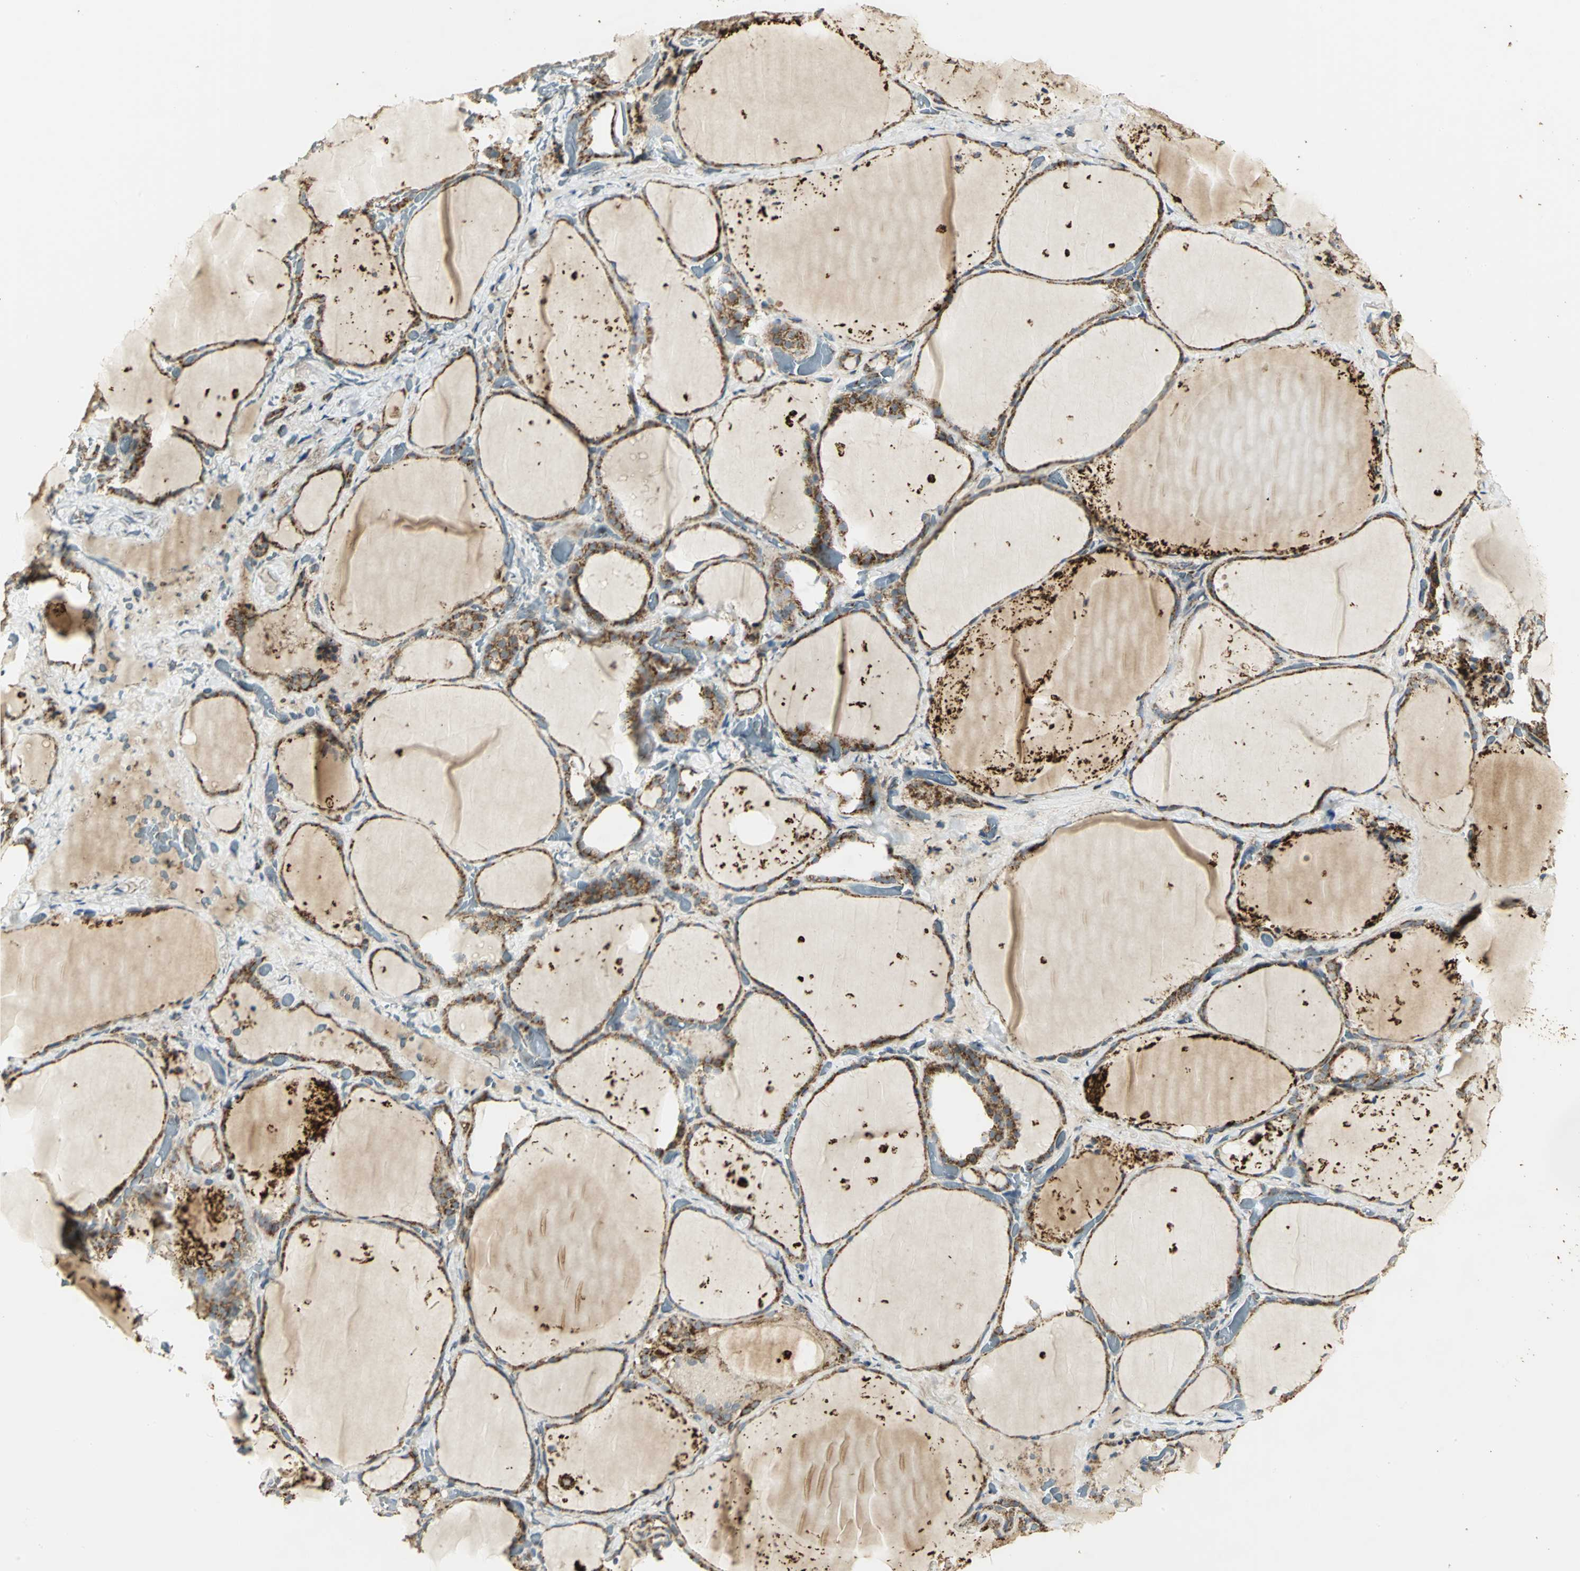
{"staining": {"intensity": "strong", "quantity": ">75%", "location": "cytoplasmic/membranous"}, "tissue": "thyroid gland", "cell_type": "Glandular cells", "image_type": "normal", "snomed": [{"axis": "morphology", "description": "Normal tissue, NOS"}, {"axis": "topography", "description": "Thyroid gland"}], "caption": "A high amount of strong cytoplasmic/membranous staining is appreciated in approximately >75% of glandular cells in unremarkable thyroid gland. Nuclei are stained in blue.", "gene": "VDAC1", "patient": {"sex": "female", "age": 22}}